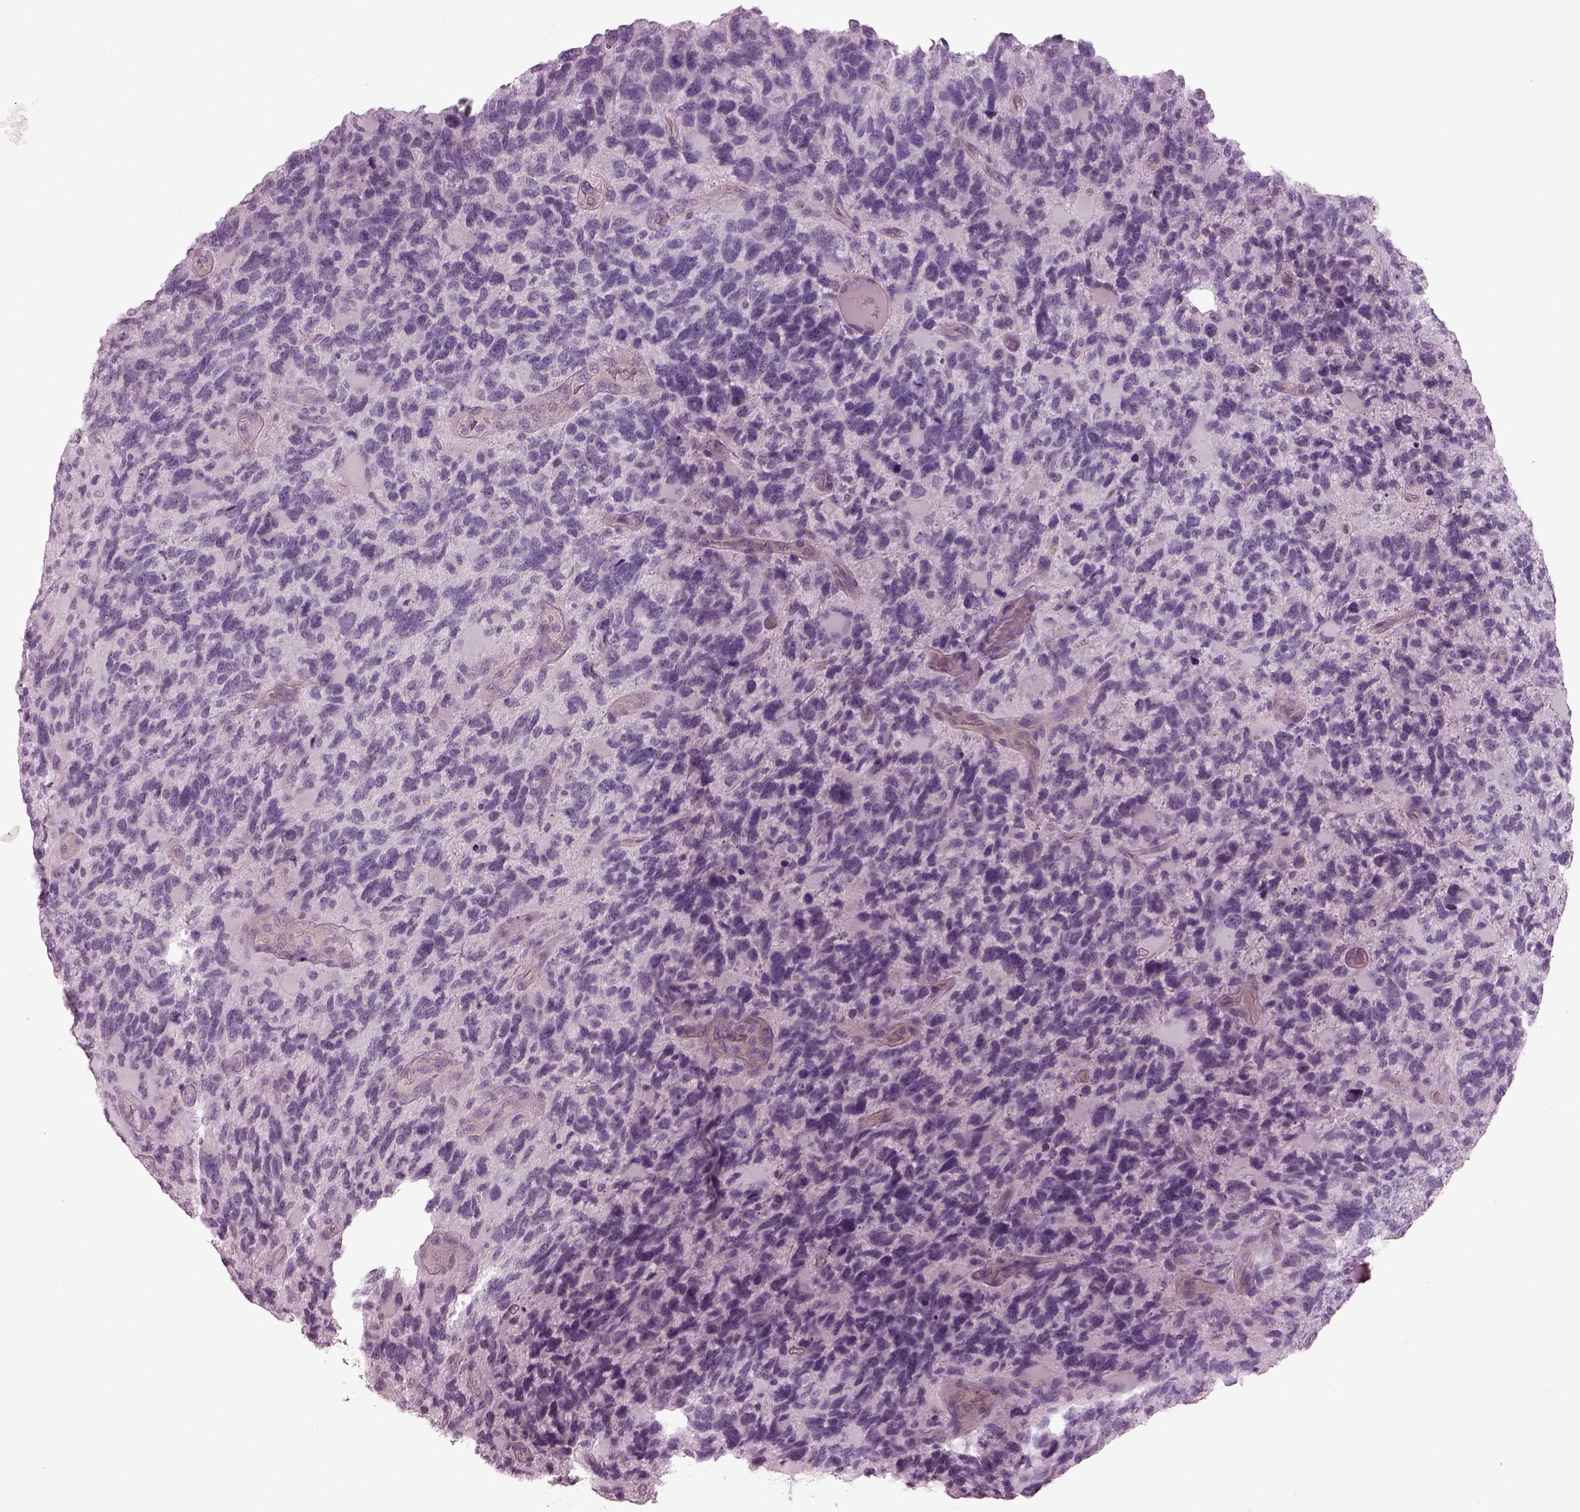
{"staining": {"intensity": "negative", "quantity": "none", "location": "none"}, "tissue": "glioma", "cell_type": "Tumor cells", "image_type": "cancer", "snomed": [{"axis": "morphology", "description": "Glioma, malignant, High grade"}, {"axis": "topography", "description": "Brain"}], "caption": "Immunohistochemistry photomicrograph of glioma stained for a protein (brown), which demonstrates no expression in tumor cells. (DAB (3,3'-diaminobenzidine) IHC, high magnification).", "gene": "PDC", "patient": {"sex": "female", "age": 71}}